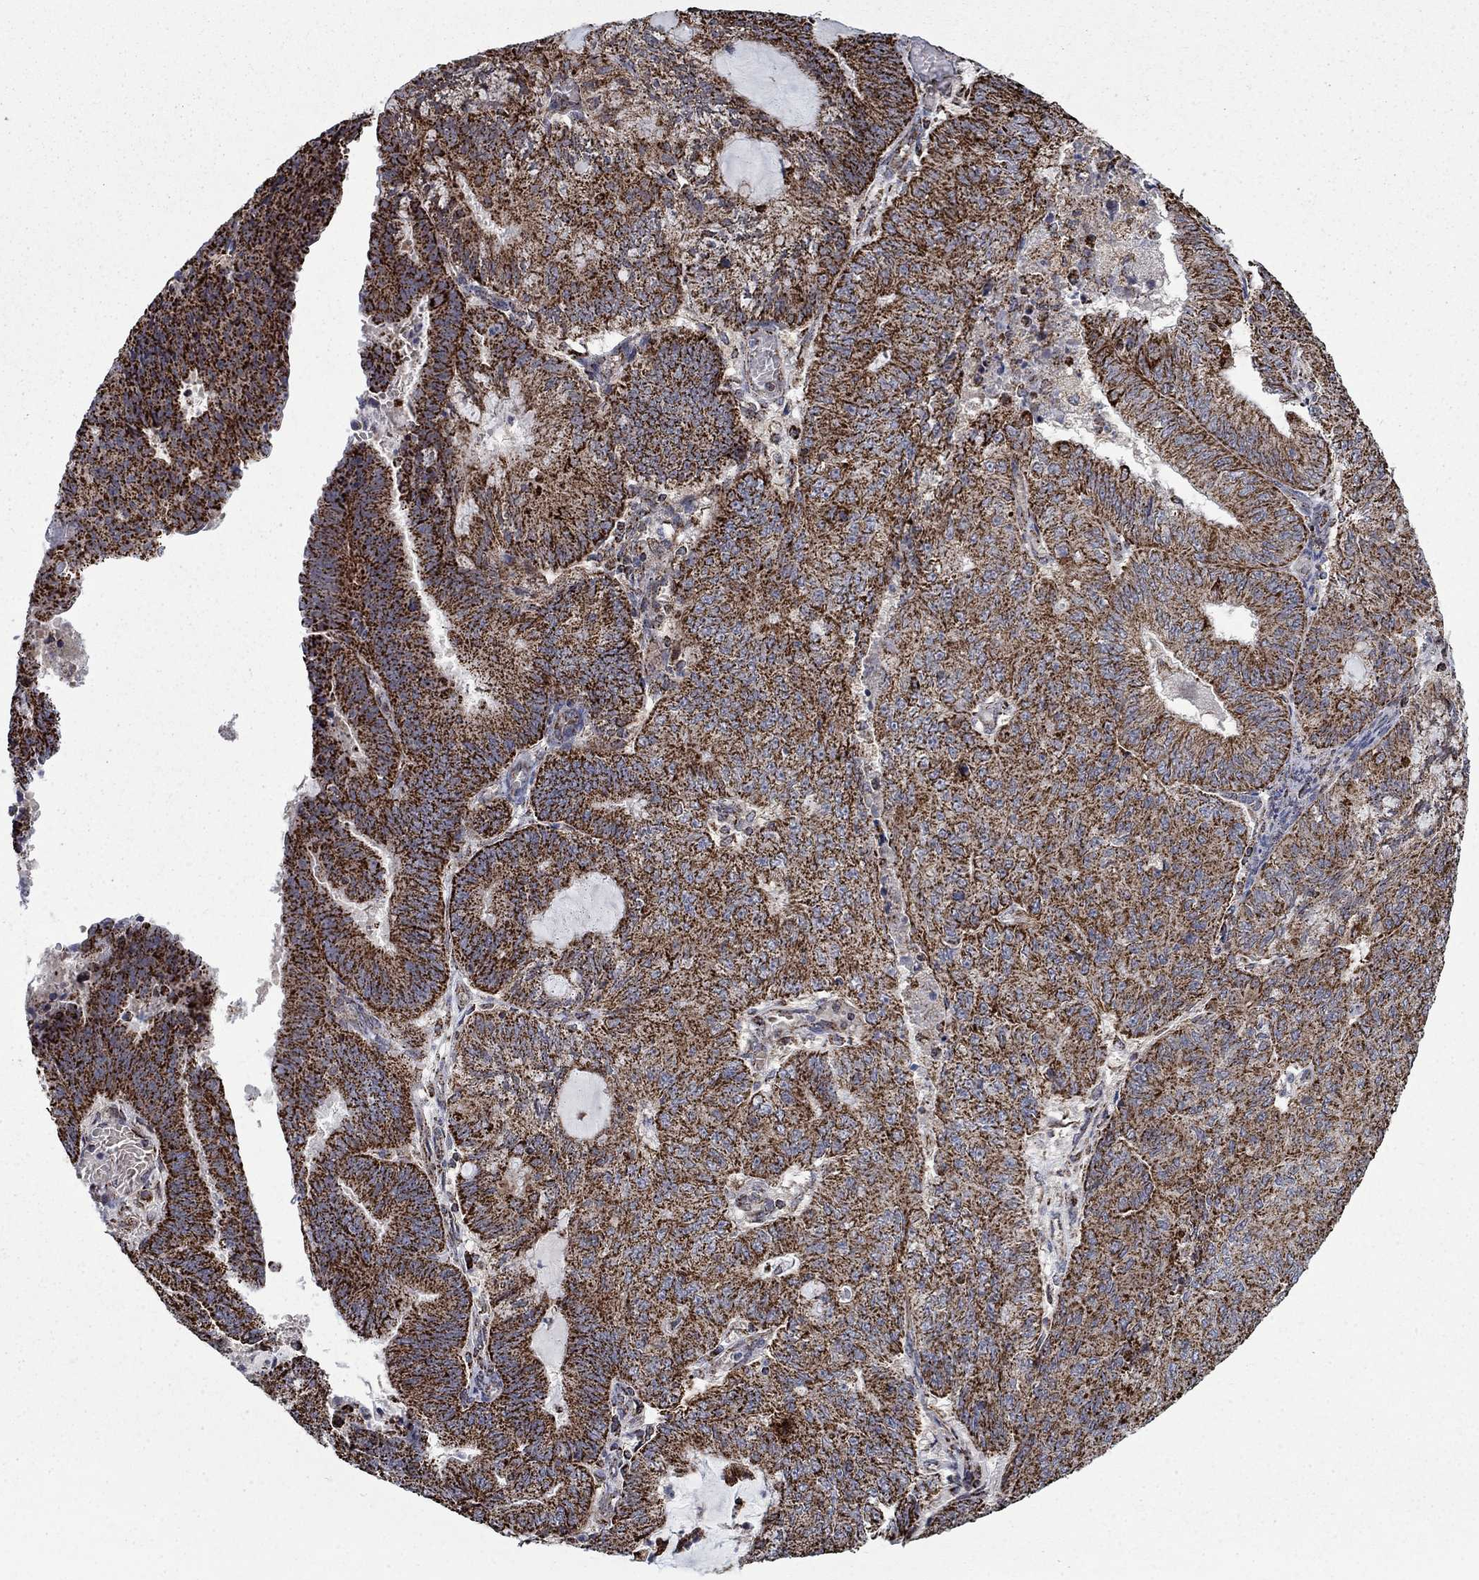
{"staining": {"intensity": "strong", "quantity": ">75%", "location": "cytoplasmic/membranous"}, "tissue": "endometrial cancer", "cell_type": "Tumor cells", "image_type": "cancer", "snomed": [{"axis": "morphology", "description": "Adenocarcinoma, NOS"}, {"axis": "topography", "description": "Endometrium"}], "caption": "IHC photomicrograph of endometrial adenocarcinoma stained for a protein (brown), which shows high levels of strong cytoplasmic/membranous positivity in approximately >75% of tumor cells.", "gene": "MOAP1", "patient": {"sex": "female", "age": 82}}